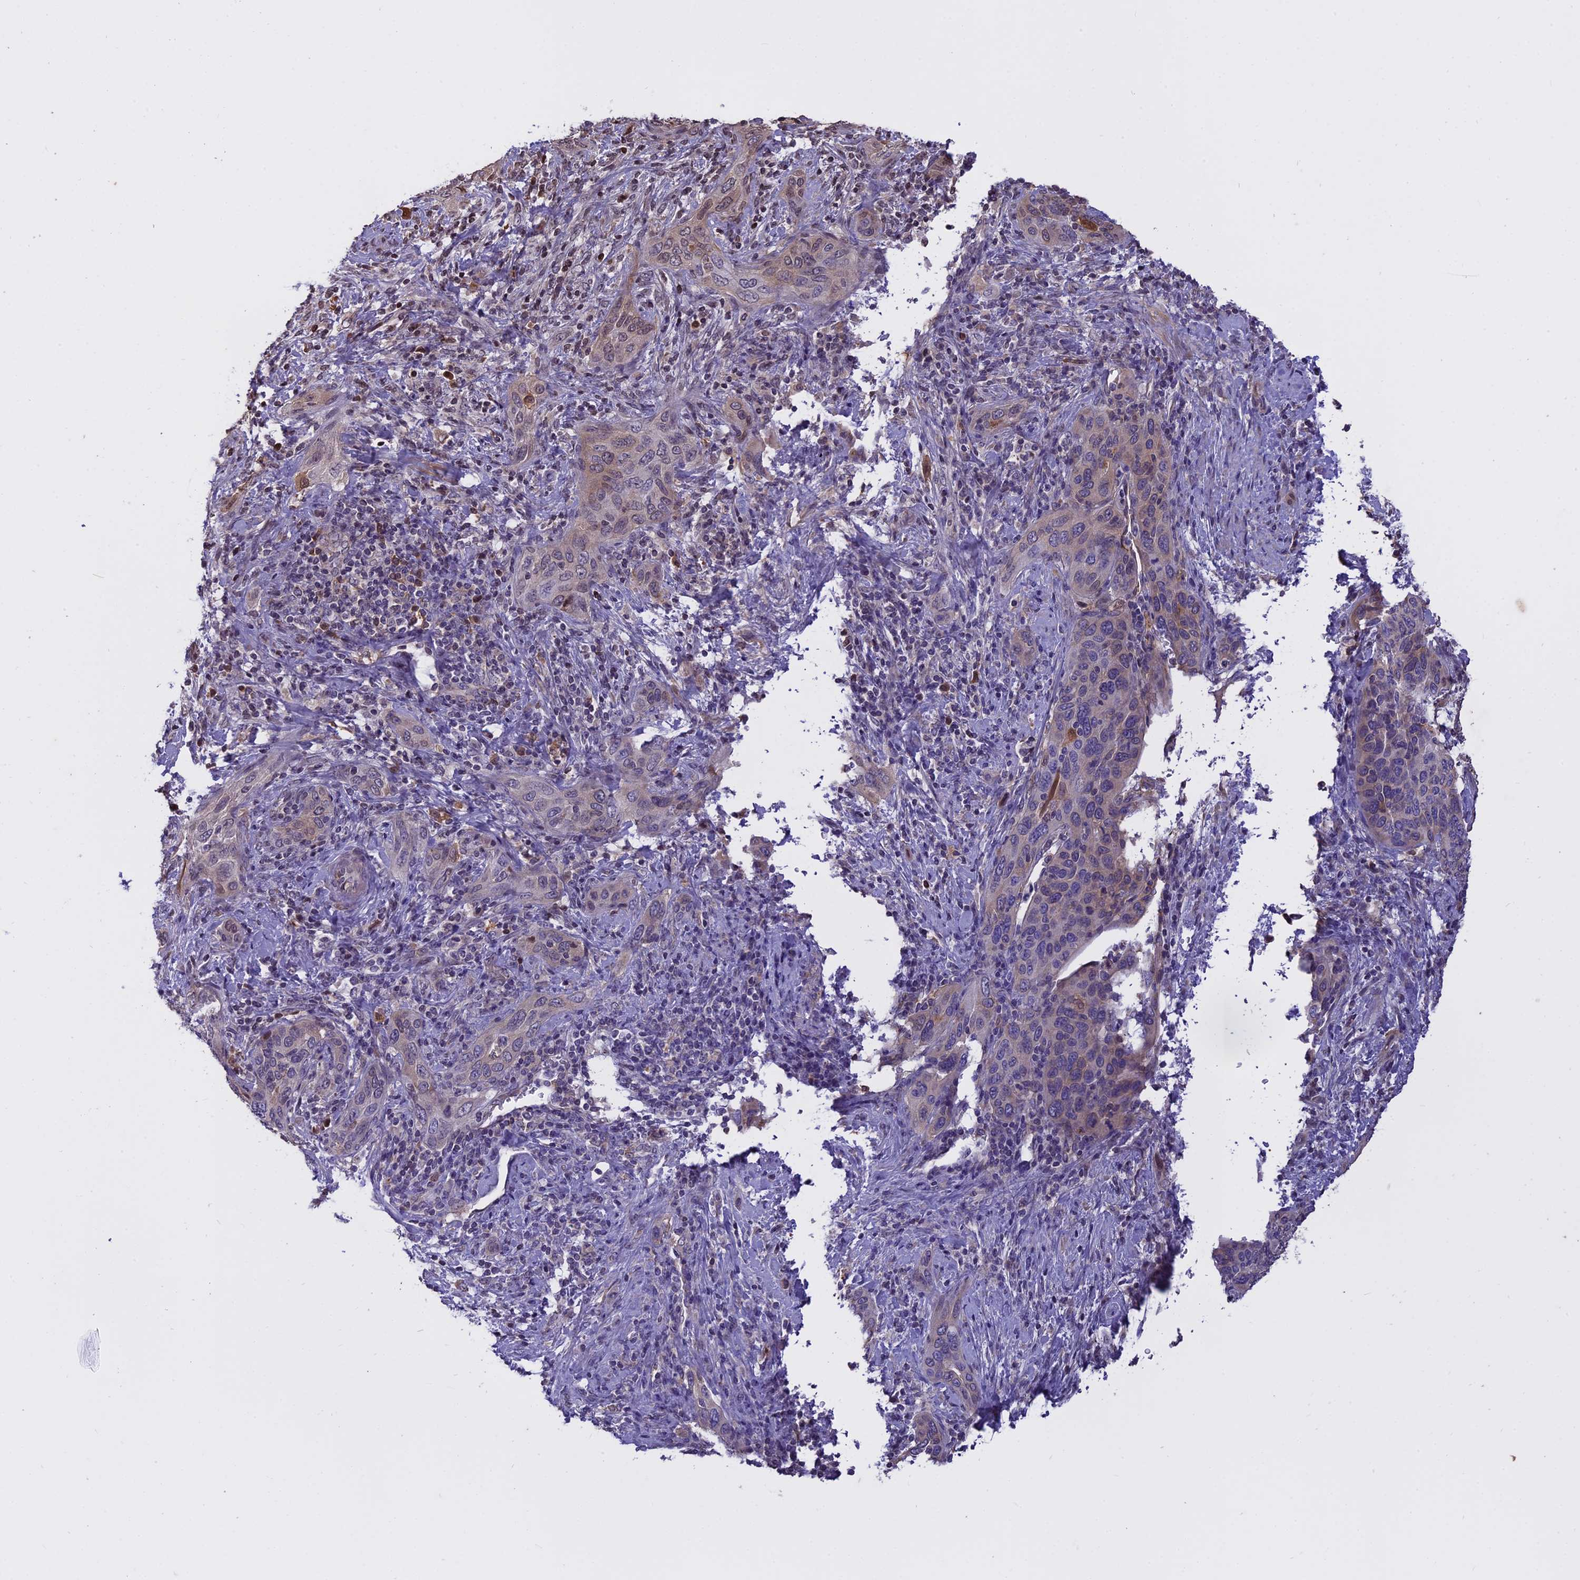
{"staining": {"intensity": "weak", "quantity": "<25%", "location": "cytoplasmic/membranous"}, "tissue": "cervical cancer", "cell_type": "Tumor cells", "image_type": "cancer", "snomed": [{"axis": "morphology", "description": "Squamous cell carcinoma, NOS"}, {"axis": "topography", "description": "Cervix"}], "caption": "The micrograph shows no staining of tumor cells in squamous cell carcinoma (cervical). The staining was performed using DAB to visualize the protein expression in brown, while the nuclei were stained in blue with hematoxylin (Magnification: 20x).", "gene": "WFDC2", "patient": {"sex": "female", "age": 60}}